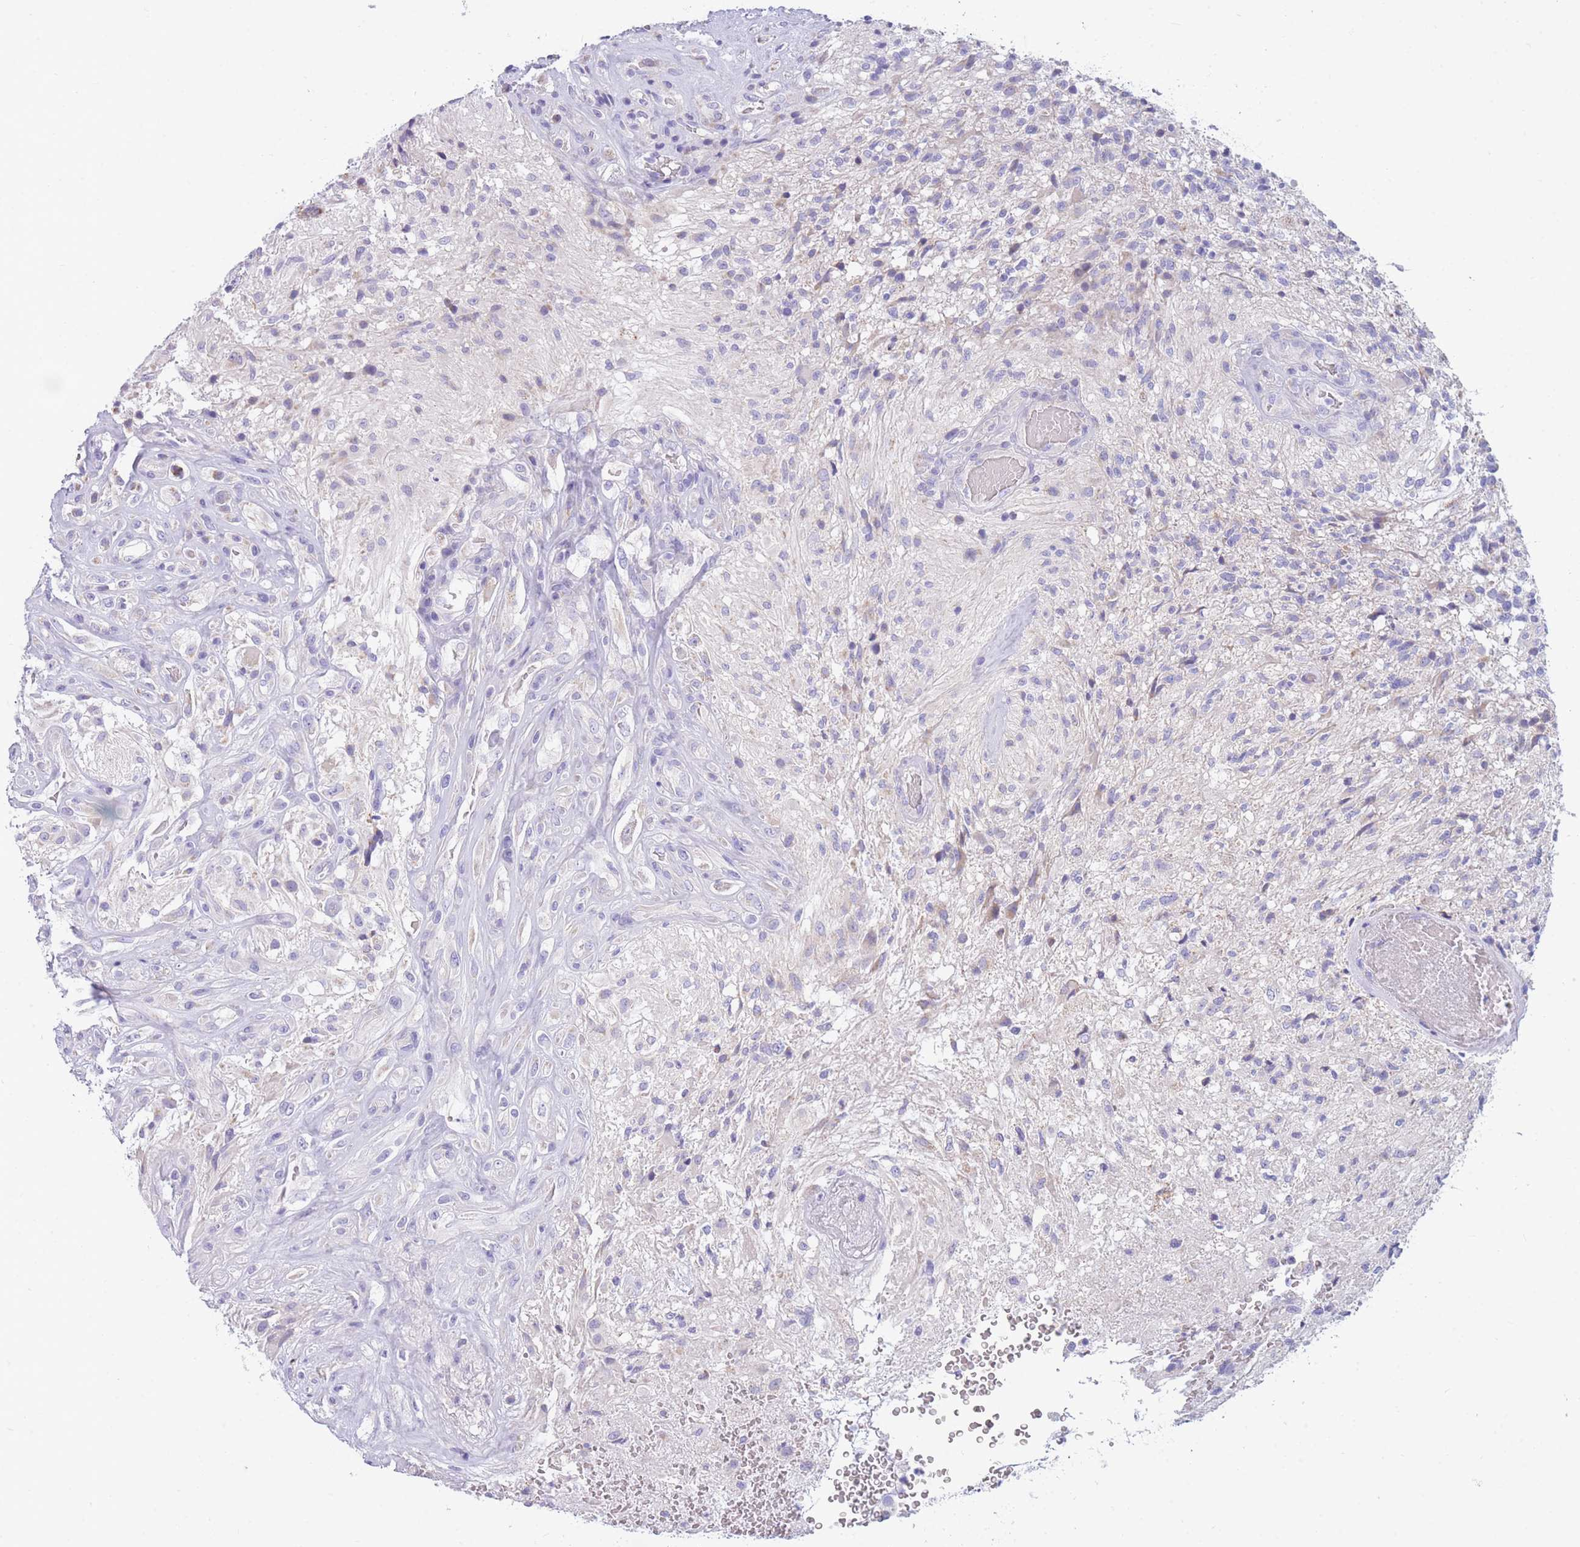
{"staining": {"intensity": "negative", "quantity": "none", "location": "none"}, "tissue": "glioma", "cell_type": "Tumor cells", "image_type": "cancer", "snomed": [{"axis": "morphology", "description": "Glioma, malignant, High grade"}, {"axis": "topography", "description": "Brain"}], "caption": "High power microscopy photomicrograph of an IHC image of glioma, revealing no significant positivity in tumor cells.", "gene": "DHRS11", "patient": {"sex": "male", "age": 56}}